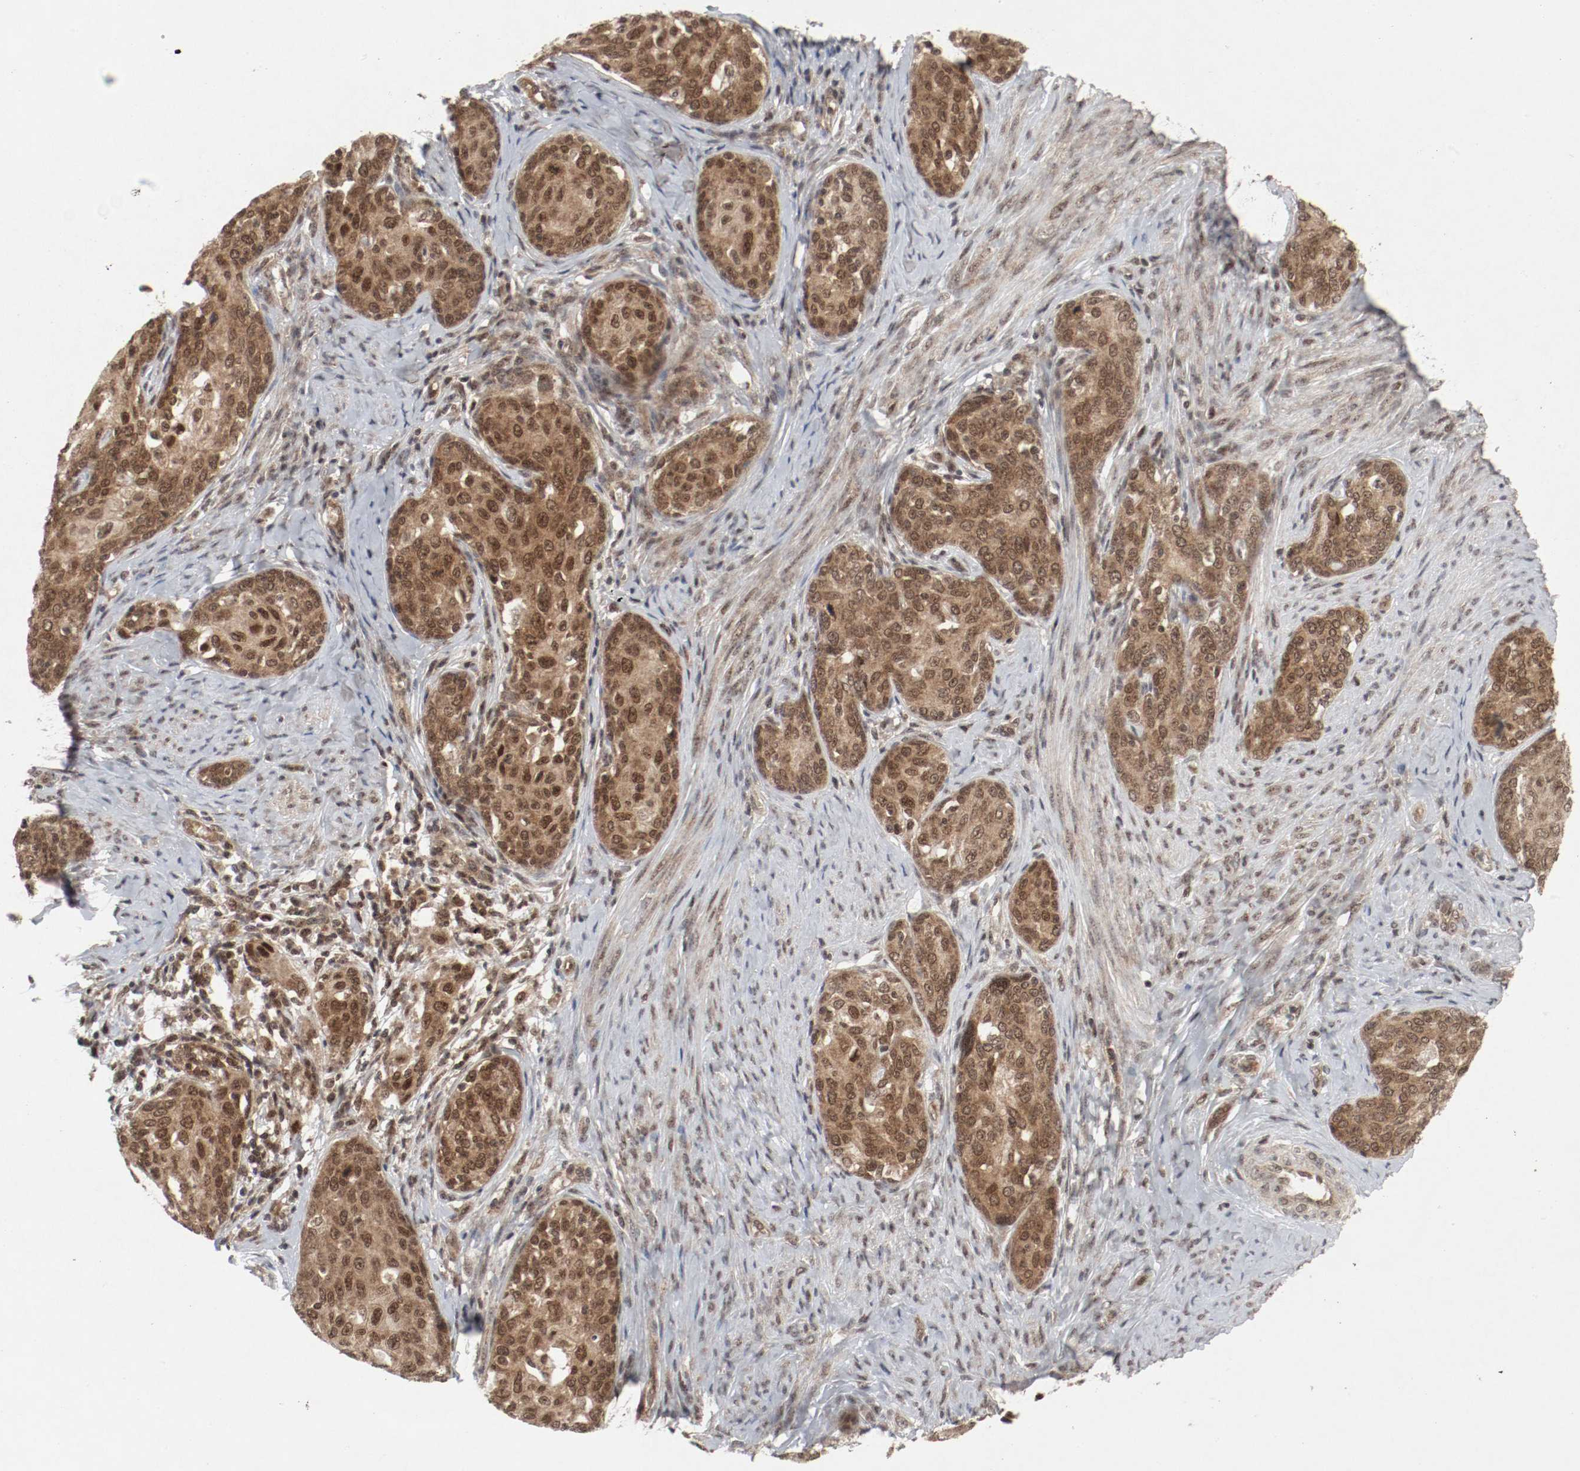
{"staining": {"intensity": "moderate", "quantity": ">75%", "location": "cytoplasmic/membranous,nuclear"}, "tissue": "cervical cancer", "cell_type": "Tumor cells", "image_type": "cancer", "snomed": [{"axis": "morphology", "description": "Squamous cell carcinoma, NOS"}, {"axis": "morphology", "description": "Adenocarcinoma, NOS"}, {"axis": "topography", "description": "Cervix"}], "caption": "Tumor cells display medium levels of moderate cytoplasmic/membranous and nuclear expression in approximately >75% of cells in cervical cancer (adenocarcinoma). Immunohistochemistry (ihc) stains the protein of interest in brown and the nuclei are stained blue.", "gene": "CSNK2B", "patient": {"sex": "female", "age": 52}}